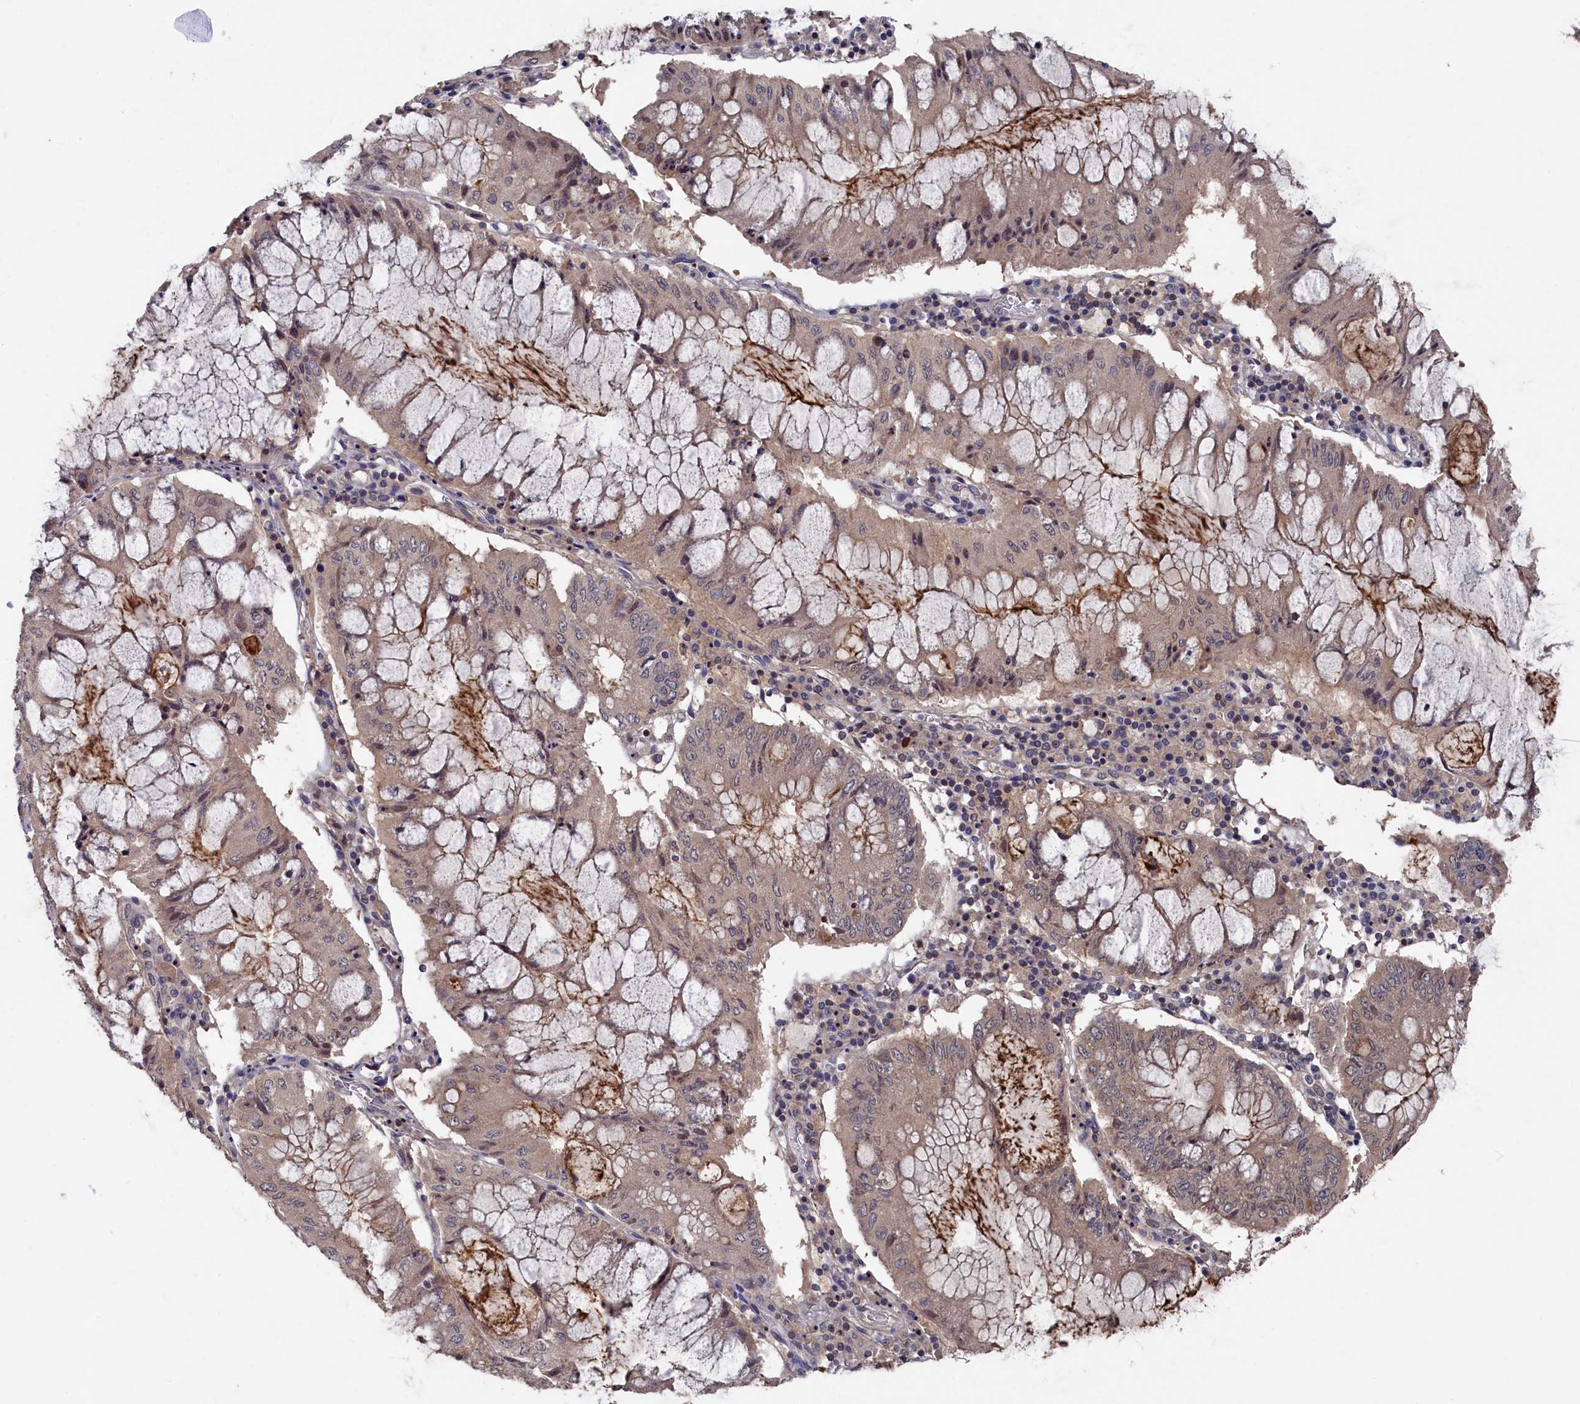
{"staining": {"intensity": "weak", "quantity": ">75%", "location": "cytoplasmic/membranous"}, "tissue": "pancreatic cancer", "cell_type": "Tumor cells", "image_type": "cancer", "snomed": [{"axis": "morphology", "description": "Adenocarcinoma, NOS"}, {"axis": "topography", "description": "Pancreas"}], "caption": "Human adenocarcinoma (pancreatic) stained with a brown dye exhibits weak cytoplasmic/membranous positive positivity in approximately >75% of tumor cells.", "gene": "TMC5", "patient": {"sex": "female", "age": 50}}